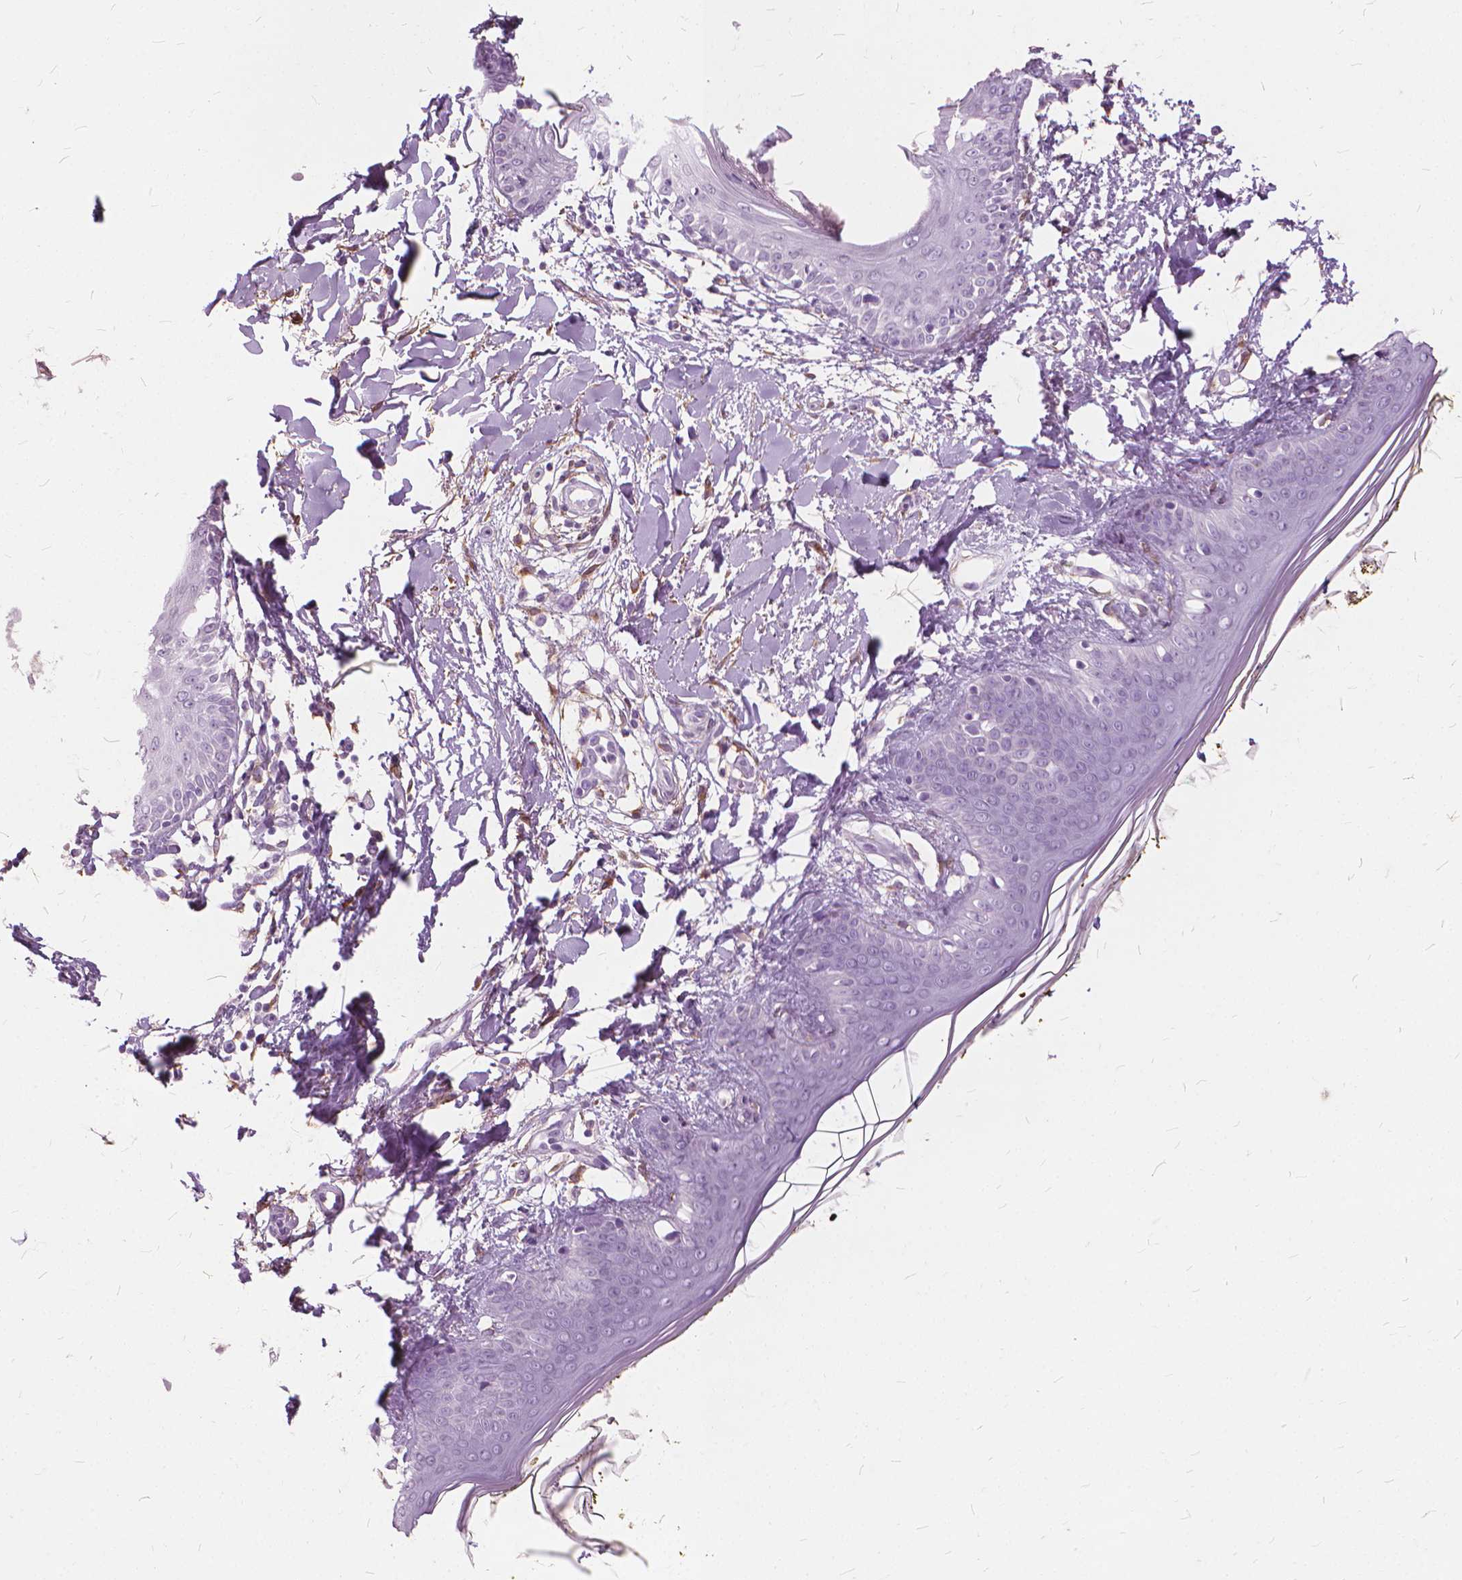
{"staining": {"intensity": "negative", "quantity": "none", "location": "none"}, "tissue": "skin", "cell_type": "Fibroblasts", "image_type": "normal", "snomed": [{"axis": "morphology", "description": "Normal tissue, NOS"}, {"axis": "topography", "description": "Skin"}], "caption": "Immunohistochemistry micrograph of unremarkable skin stained for a protein (brown), which demonstrates no staining in fibroblasts.", "gene": "DNM1", "patient": {"sex": "female", "age": 34}}